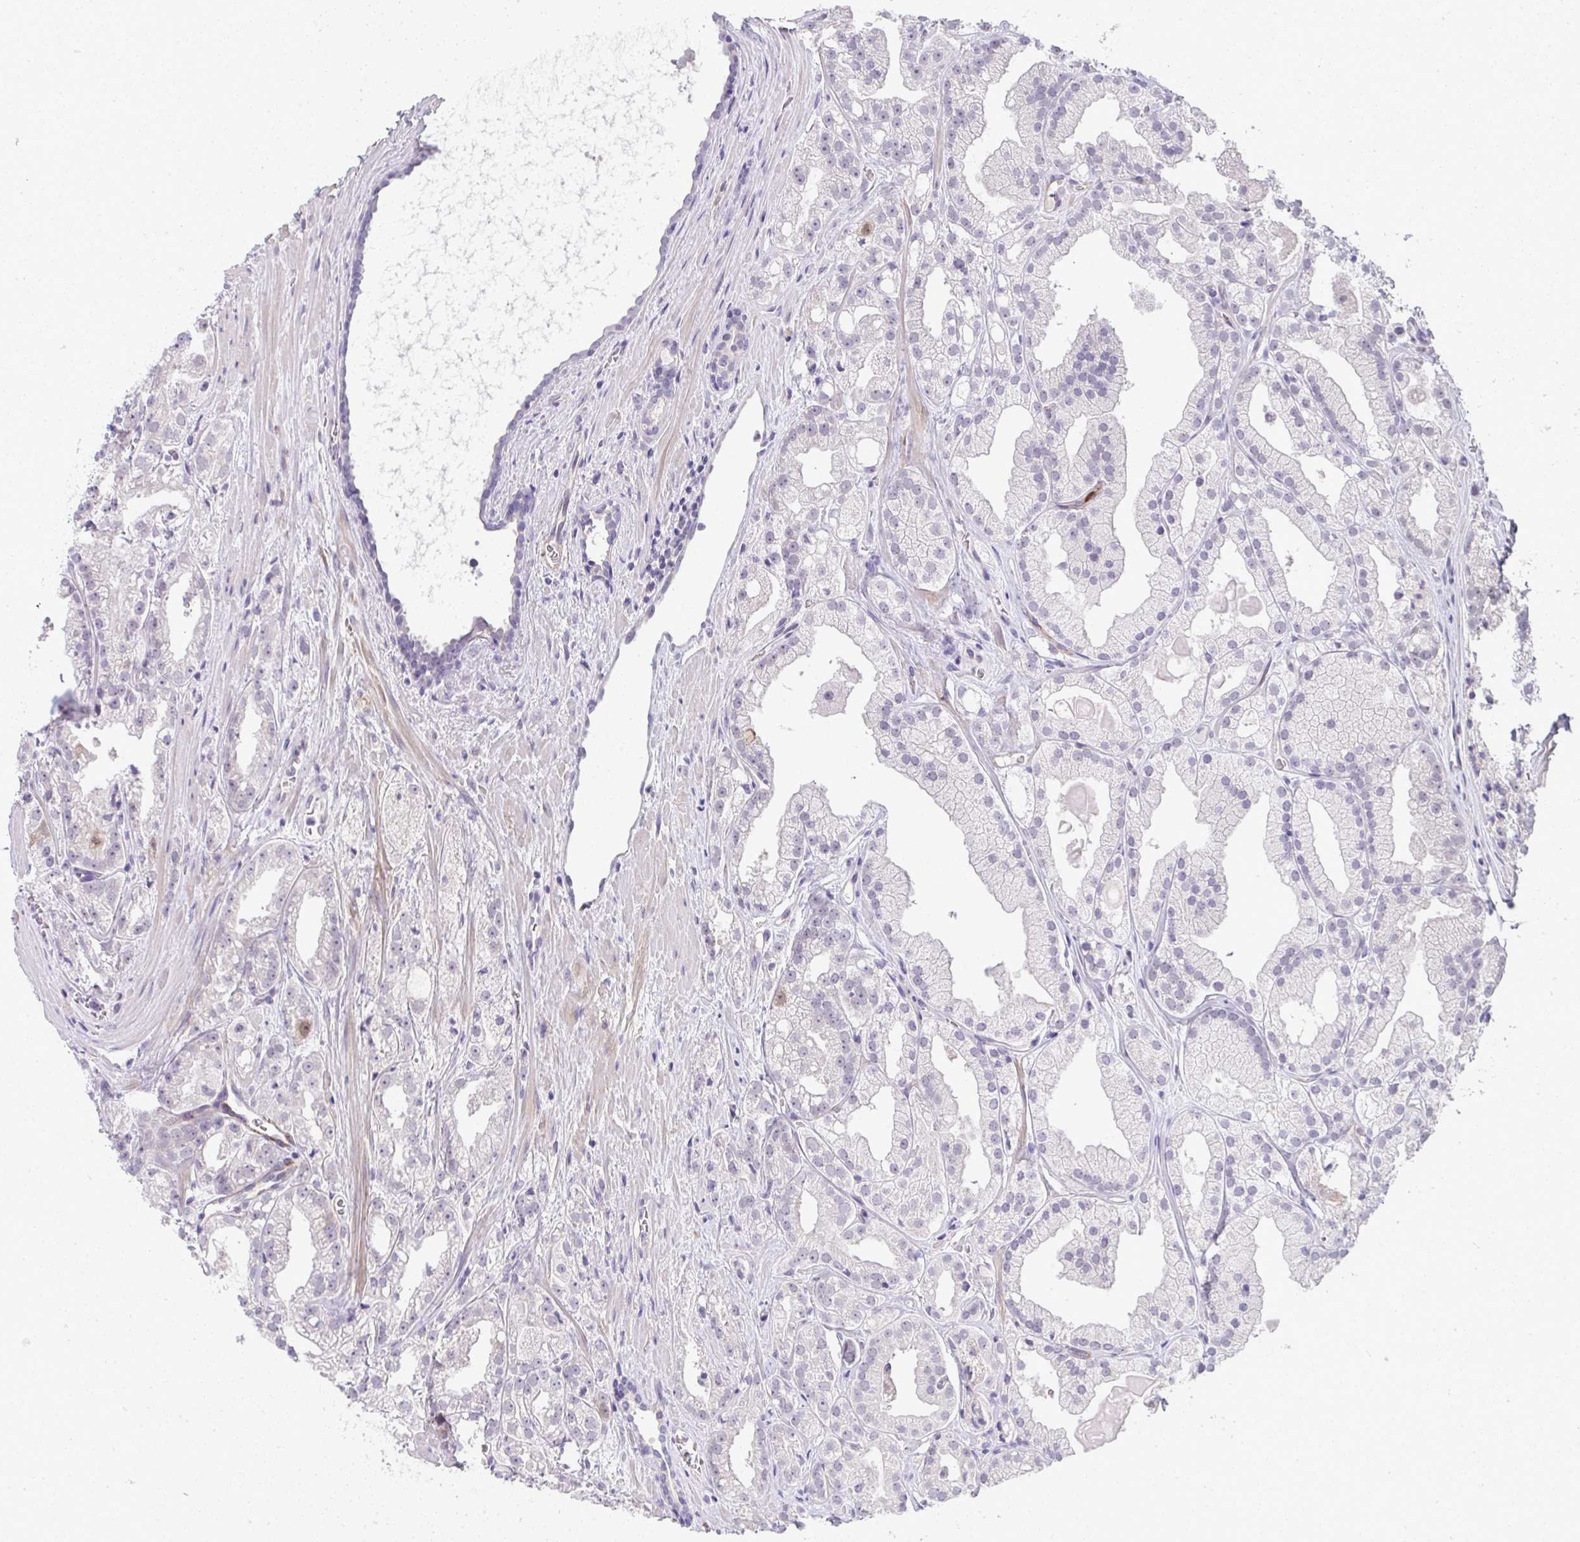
{"staining": {"intensity": "negative", "quantity": "none", "location": "none"}, "tissue": "prostate cancer", "cell_type": "Tumor cells", "image_type": "cancer", "snomed": [{"axis": "morphology", "description": "Adenocarcinoma, High grade"}, {"axis": "topography", "description": "Prostate"}], "caption": "Photomicrograph shows no protein expression in tumor cells of adenocarcinoma (high-grade) (prostate) tissue.", "gene": "UBE2S", "patient": {"sex": "male", "age": 68}}